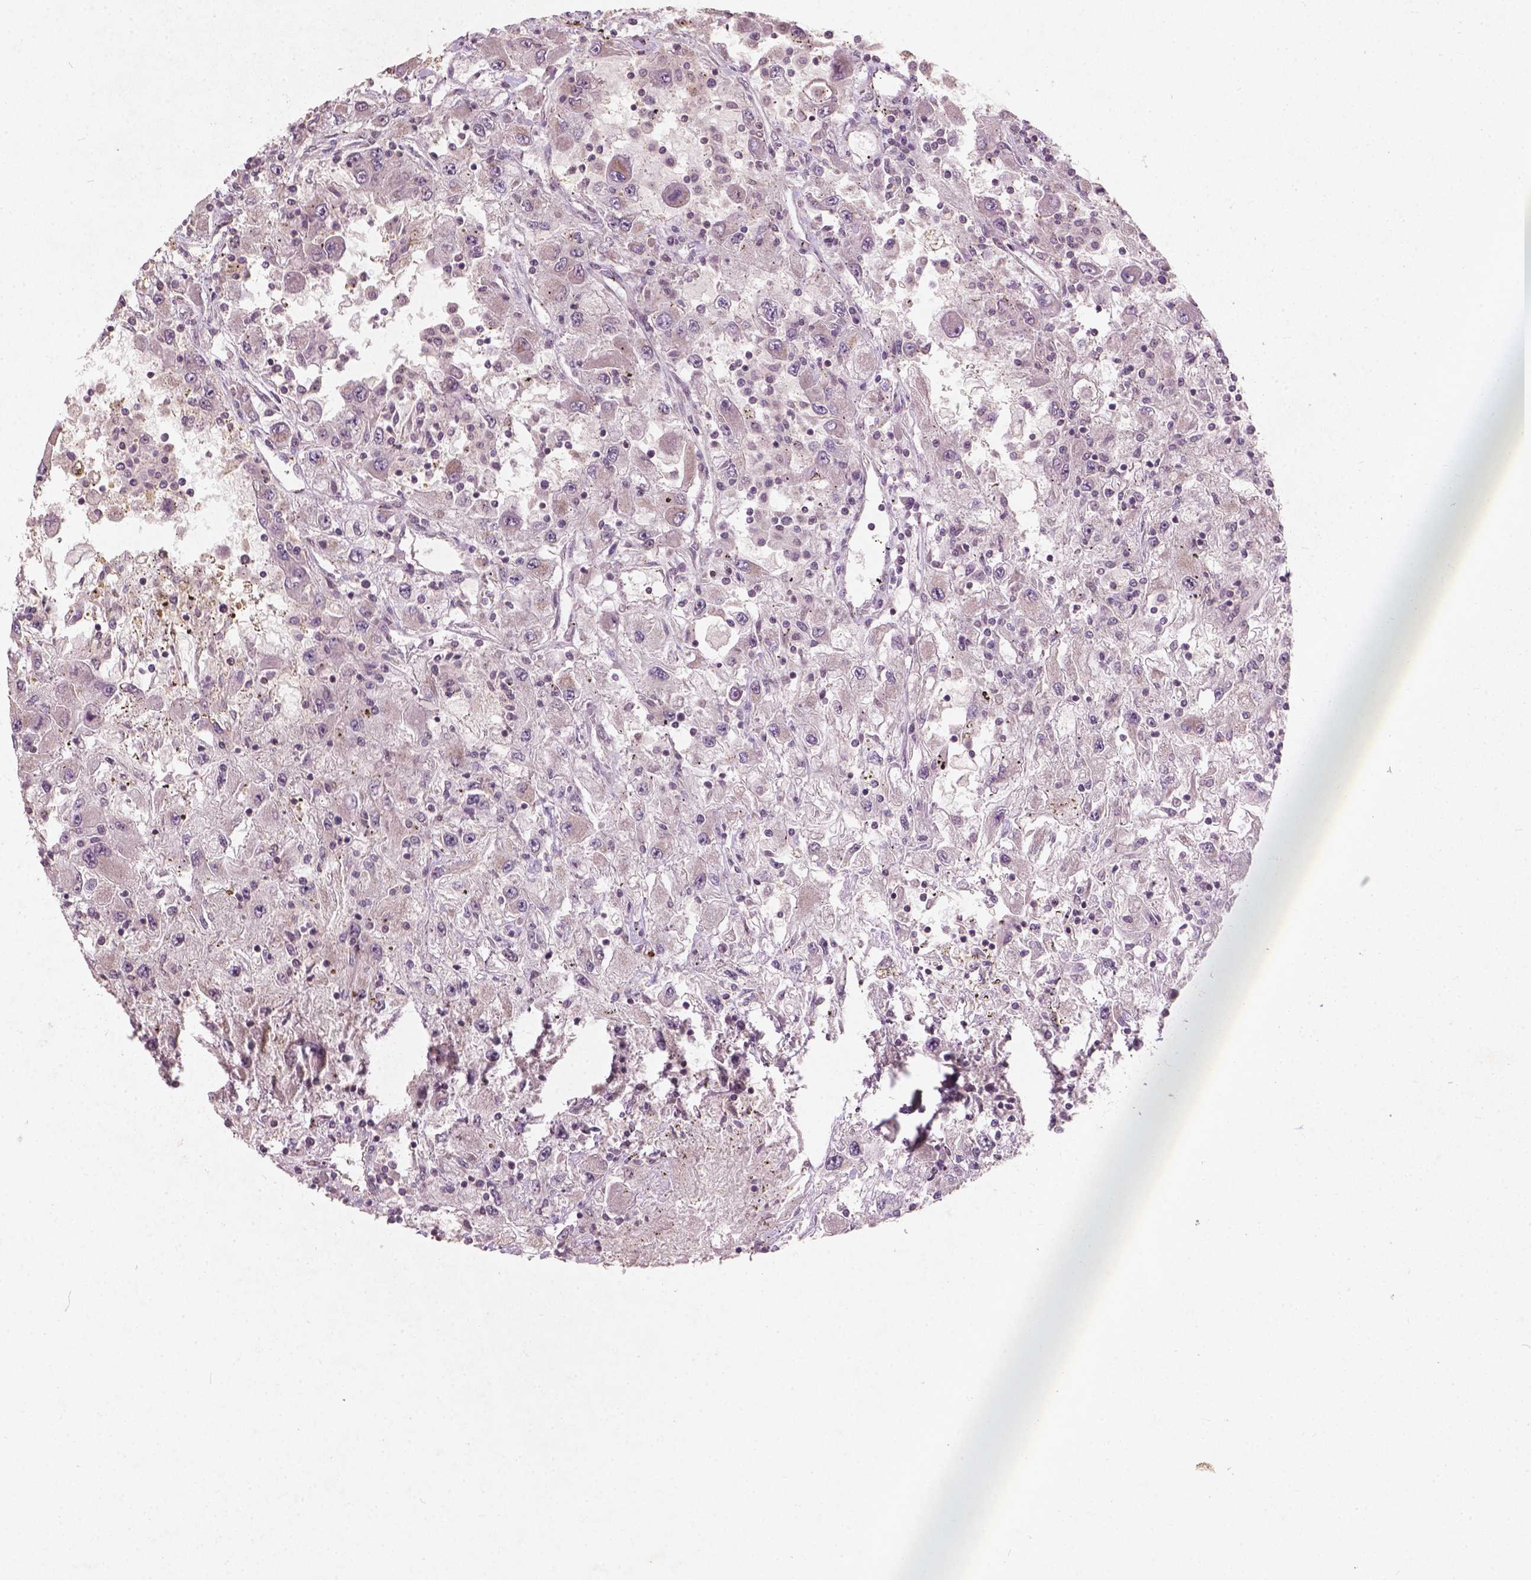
{"staining": {"intensity": "negative", "quantity": "none", "location": "none"}, "tissue": "renal cancer", "cell_type": "Tumor cells", "image_type": "cancer", "snomed": [{"axis": "morphology", "description": "Adenocarcinoma, NOS"}, {"axis": "topography", "description": "Kidney"}], "caption": "A high-resolution photomicrograph shows immunohistochemistry (IHC) staining of adenocarcinoma (renal), which demonstrates no significant expression in tumor cells. (IHC, brightfield microscopy, high magnification).", "gene": "SMAD2", "patient": {"sex": "female", "age": 67}}